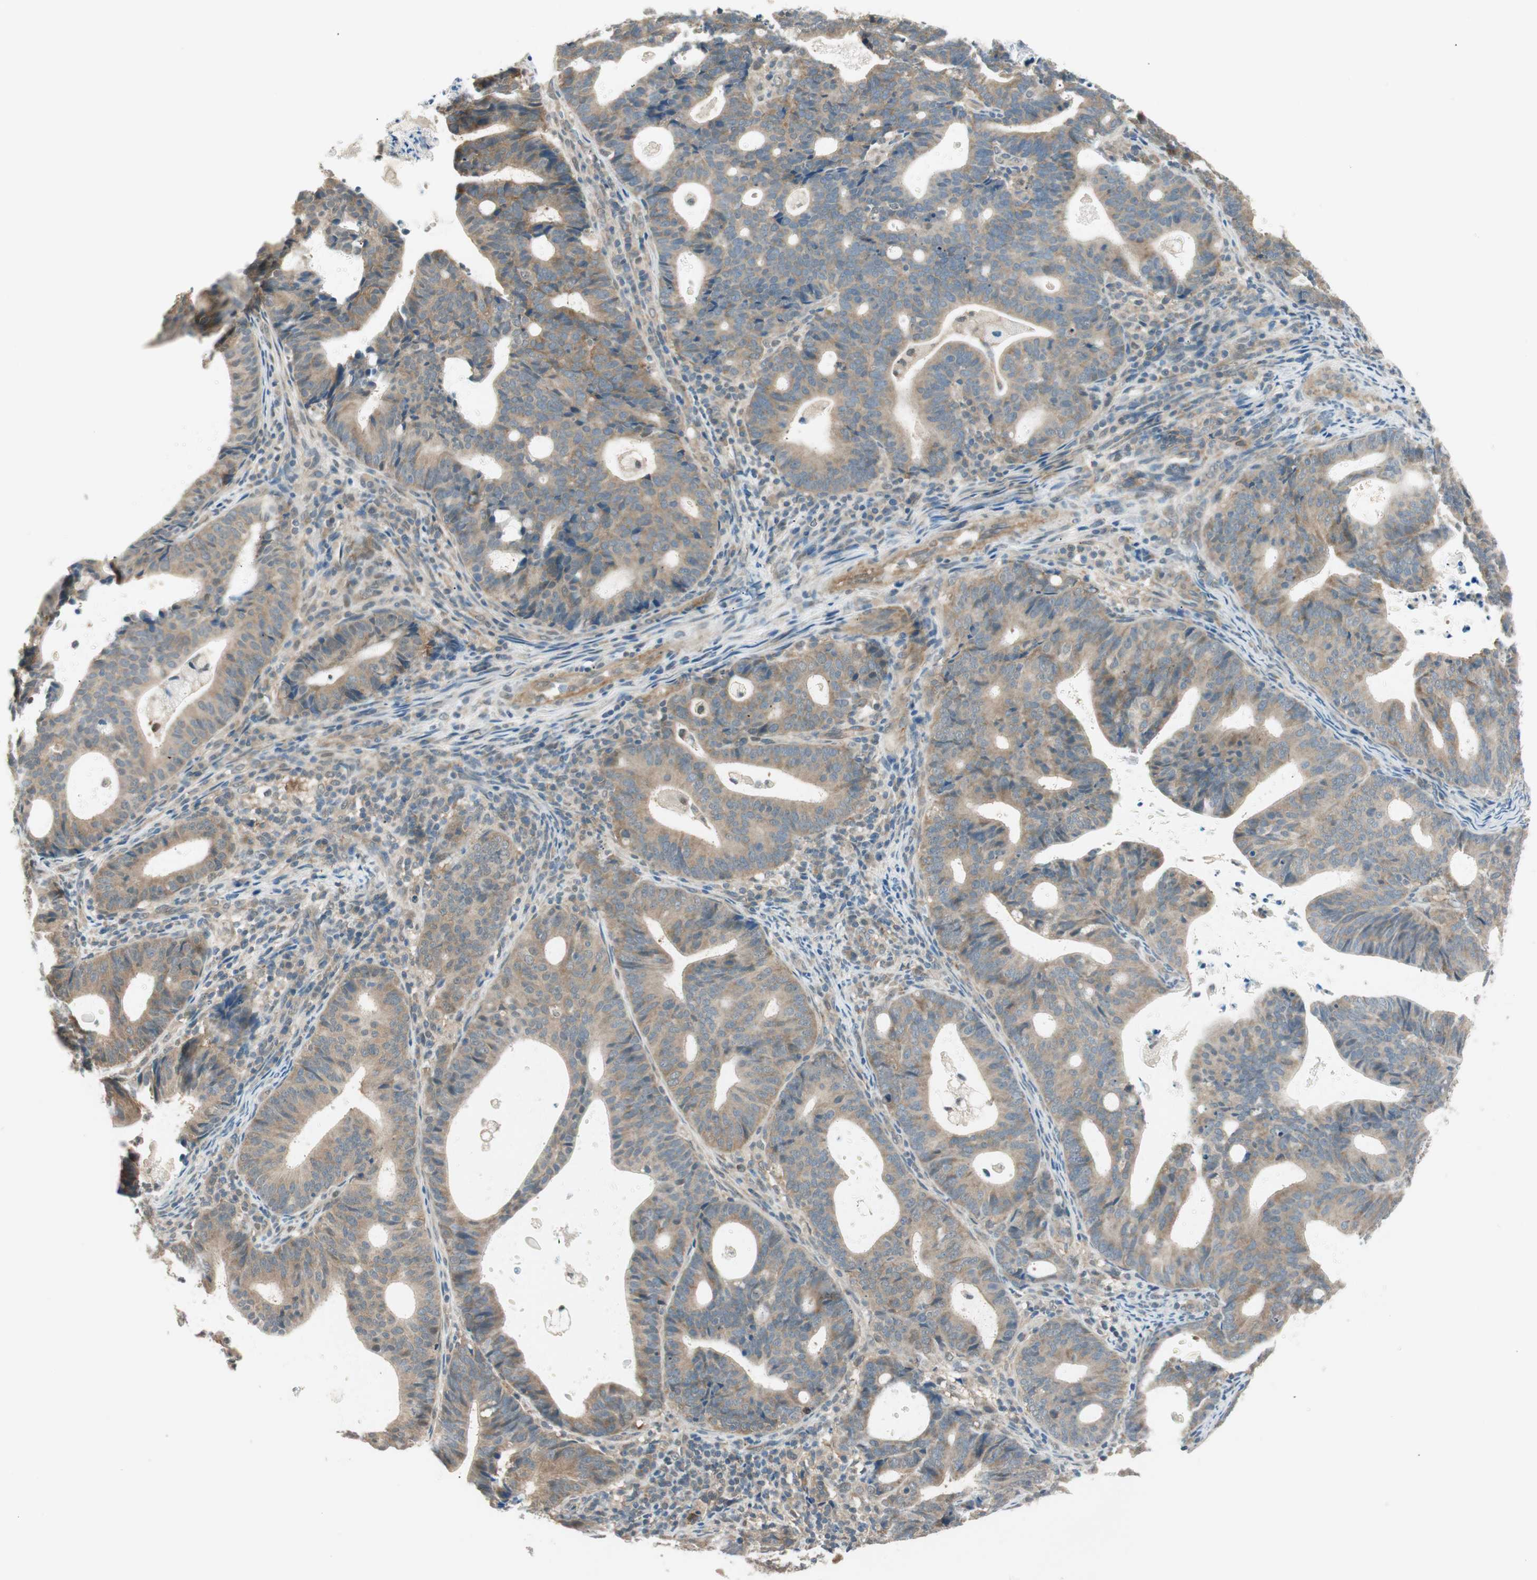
{"staining": {"intensity": "moderate", "quantity": ">75%", "location": "cytoplasmic/membranous"}, "tissue": "endometrial cancer", "cell_type": "Tumor cells", "image_type": "cancer", "snomed": [{"axis": "morphology", "description": "Adenocarcinoma, NOS"}, {"axis": "topography", "description": "Uterus"}], "caption": "Adenocarcinoma (endometrial) stained for a protein demonstrates moderate cytoplasmic/membranous positivity in tumor cells. (brown staining indicates protein expression, while blue staining denotes nuclei).", "gene": "PSMD8", "patient": {"sex": "female", "age": 83}}